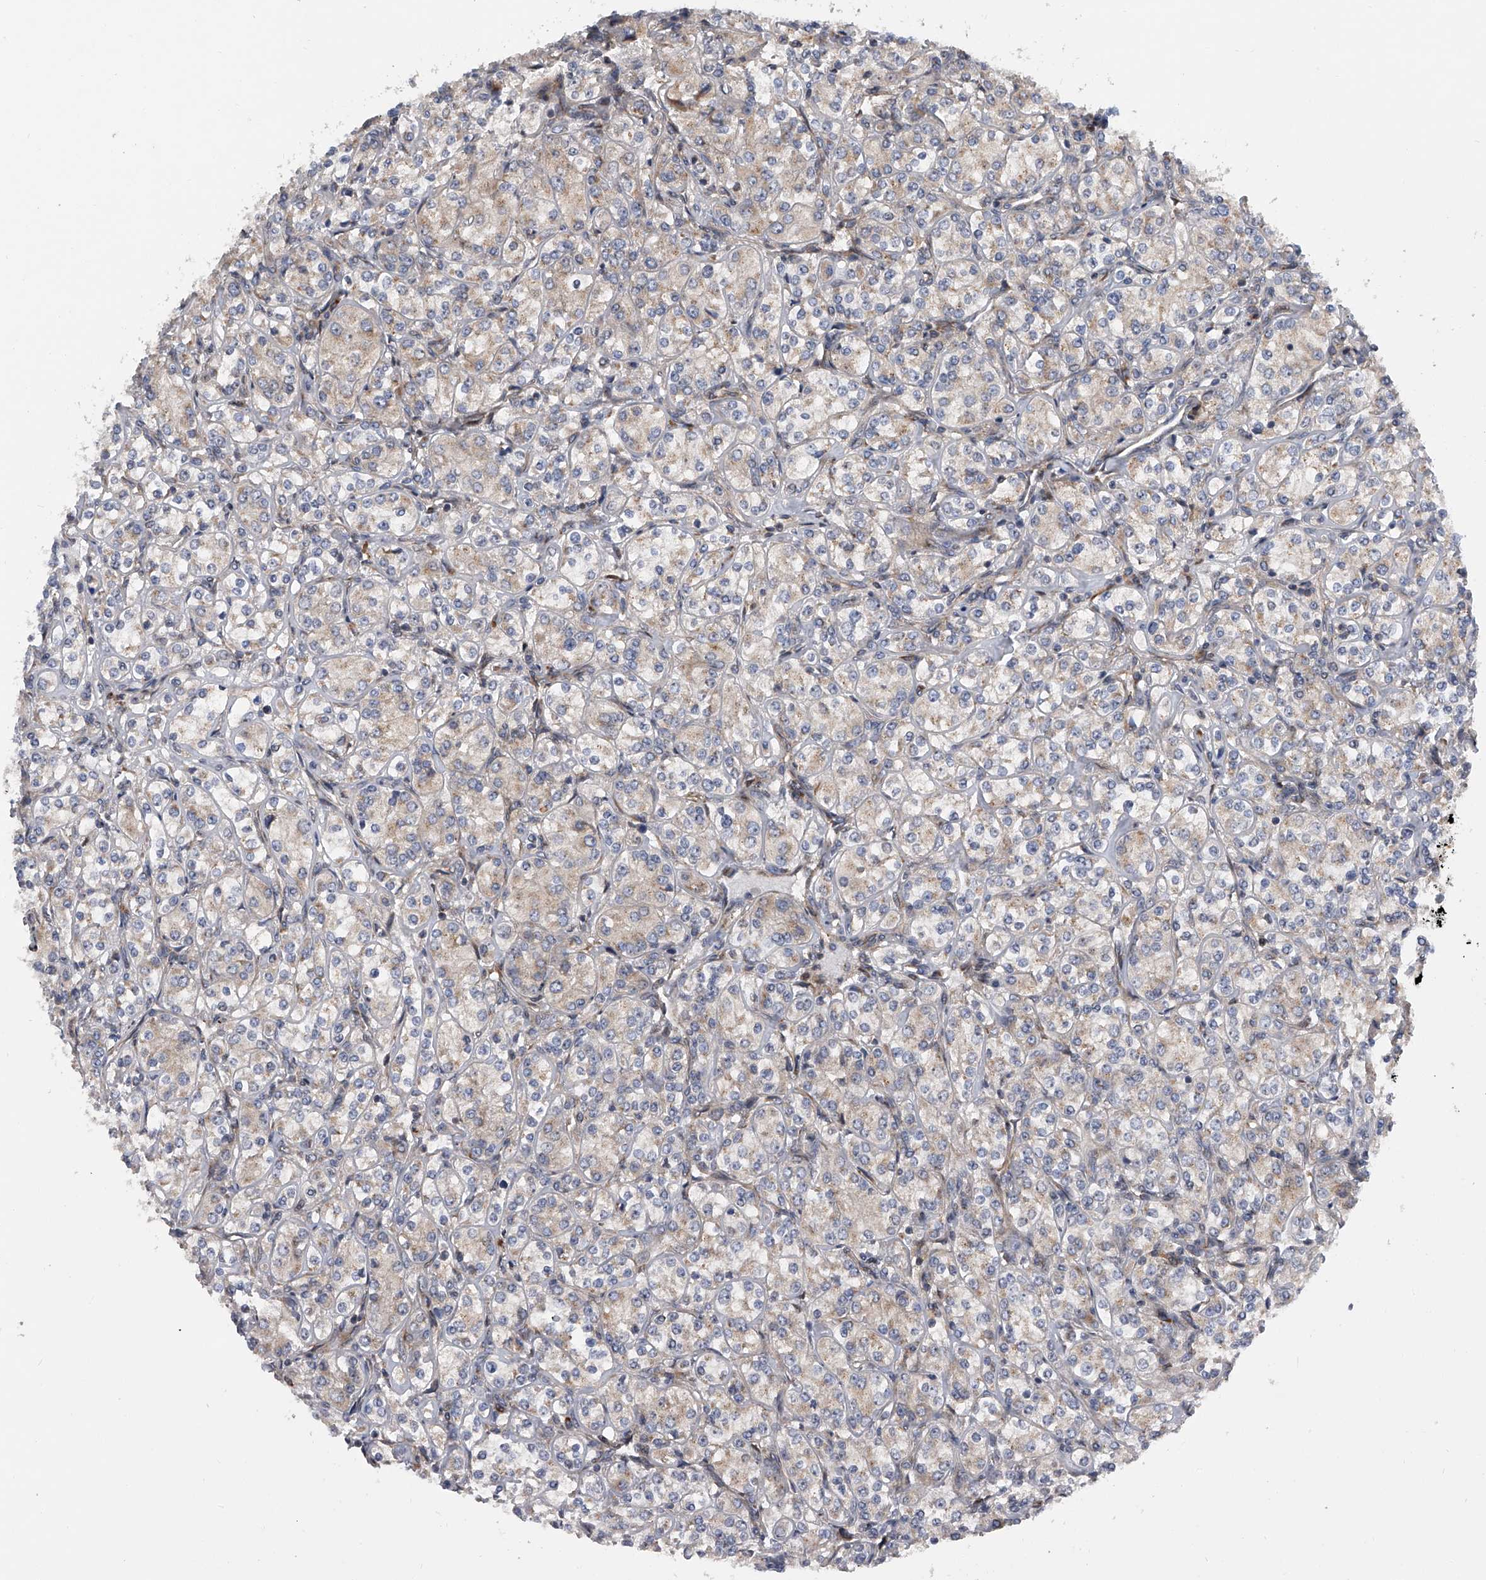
{"staining": {"intensity": "weak", "quantity": "<25%", "location": "cytoplasmic/membranous"}, "tissue": "renal cancer", "cell_type": "Tumor cells", "image_type": "cancer", "snomed": [{"axis": "morphology", "description": "Adenocarcinoma, NOS"}, {"axis": "topography", "description": "Kidney"}], "caption": "This is a image of immunohistochemistry staining of renal adenocarcinoma, which shows no staining in tumor cells. Nuclei are stained in blue.", "gene": "DLGAP2", "patient": {"sex": "male", "age": 77}}